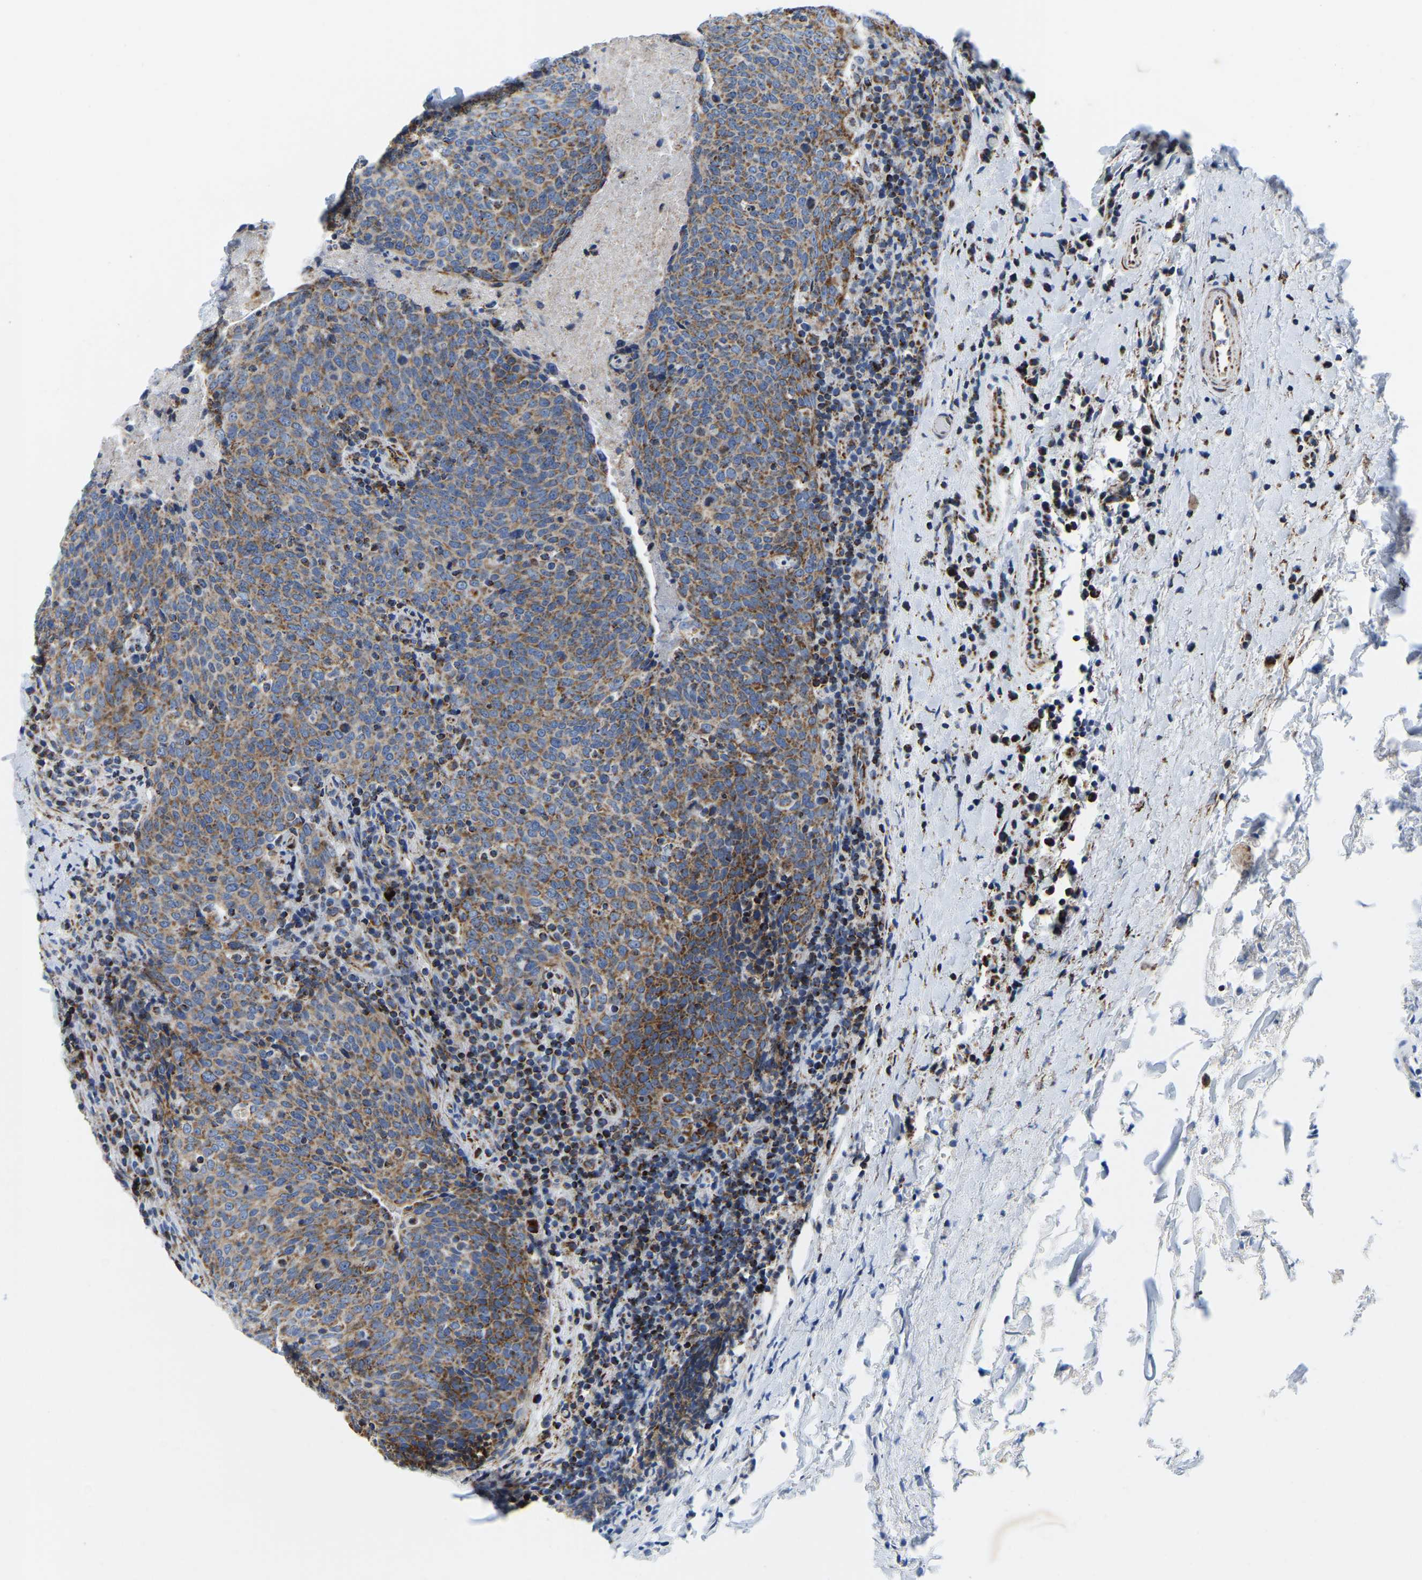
{"staining": {"intensity": "moderate", "quantity": ">75%", "location": "cytoplasmic/membranous"}, "tissue": "head and neck cancer", "cell_type": "Tumor cells", "image_type": "cancer", "snomed": [{"axis": "morphology", "description": "Squamous cell carcinoma, NOS"}, {"axis": "morphology", "description": "Squamous cell carcinoma, metastatic, NOS"}, {"axis": "topography", "description": "Lymph node"}, {"axis": "topography", "description": "Head-Neck"}], "caption": "Moderate cytoplasmic/membranous staining is present in approximately >75% of tumor cells in head and neck metastatic squamous cell carcinoma.", "gene": "SFXN1", "patient": {"sex": "male", "age": 62}}